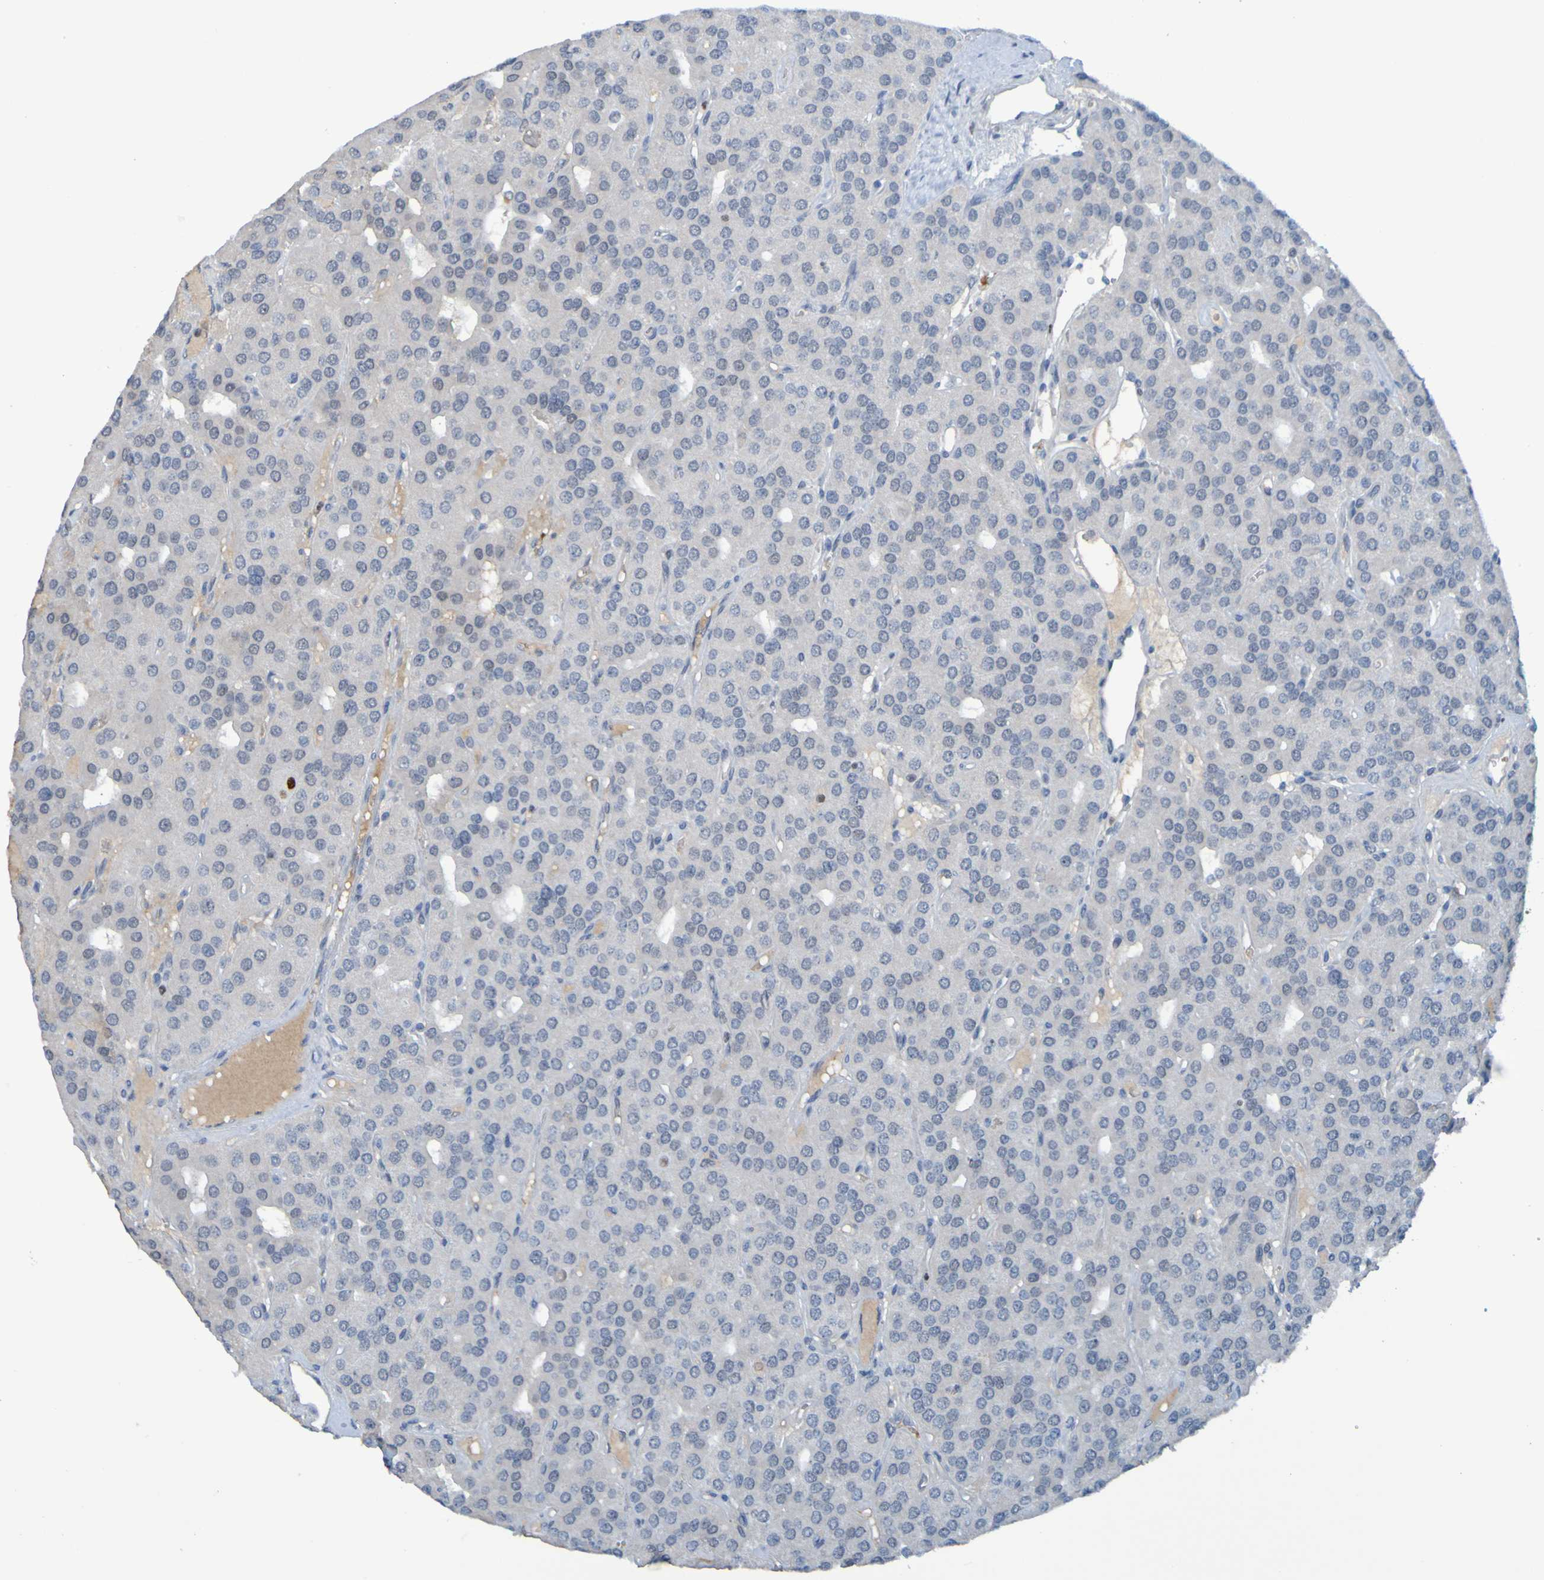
{"staining": {"intensity": "weak", "quantity": "<25%", "location": "nuclear"}, "tissue": "parathyroid gland", "cell_type": "Glandular cells", "image_type": "normal", "snomed": [{"axis": "morphology", "description": "Normal tissue, NOS"}, {"axis": "morphology", "description": "Adenoma, NOS"}, {"axis": "topography", "description": "Parathyroid gland"}], "caption": "Immunohistochemistry image of unremarkable human parathyroid gland stained for a protein (brown), which reveals no expression in glandular cells. (Immunohistochemistry (ihc), brightfield microscopy, high magnification).", "gene": "USP36", "patient": {"sex": "female", "age": 86}}